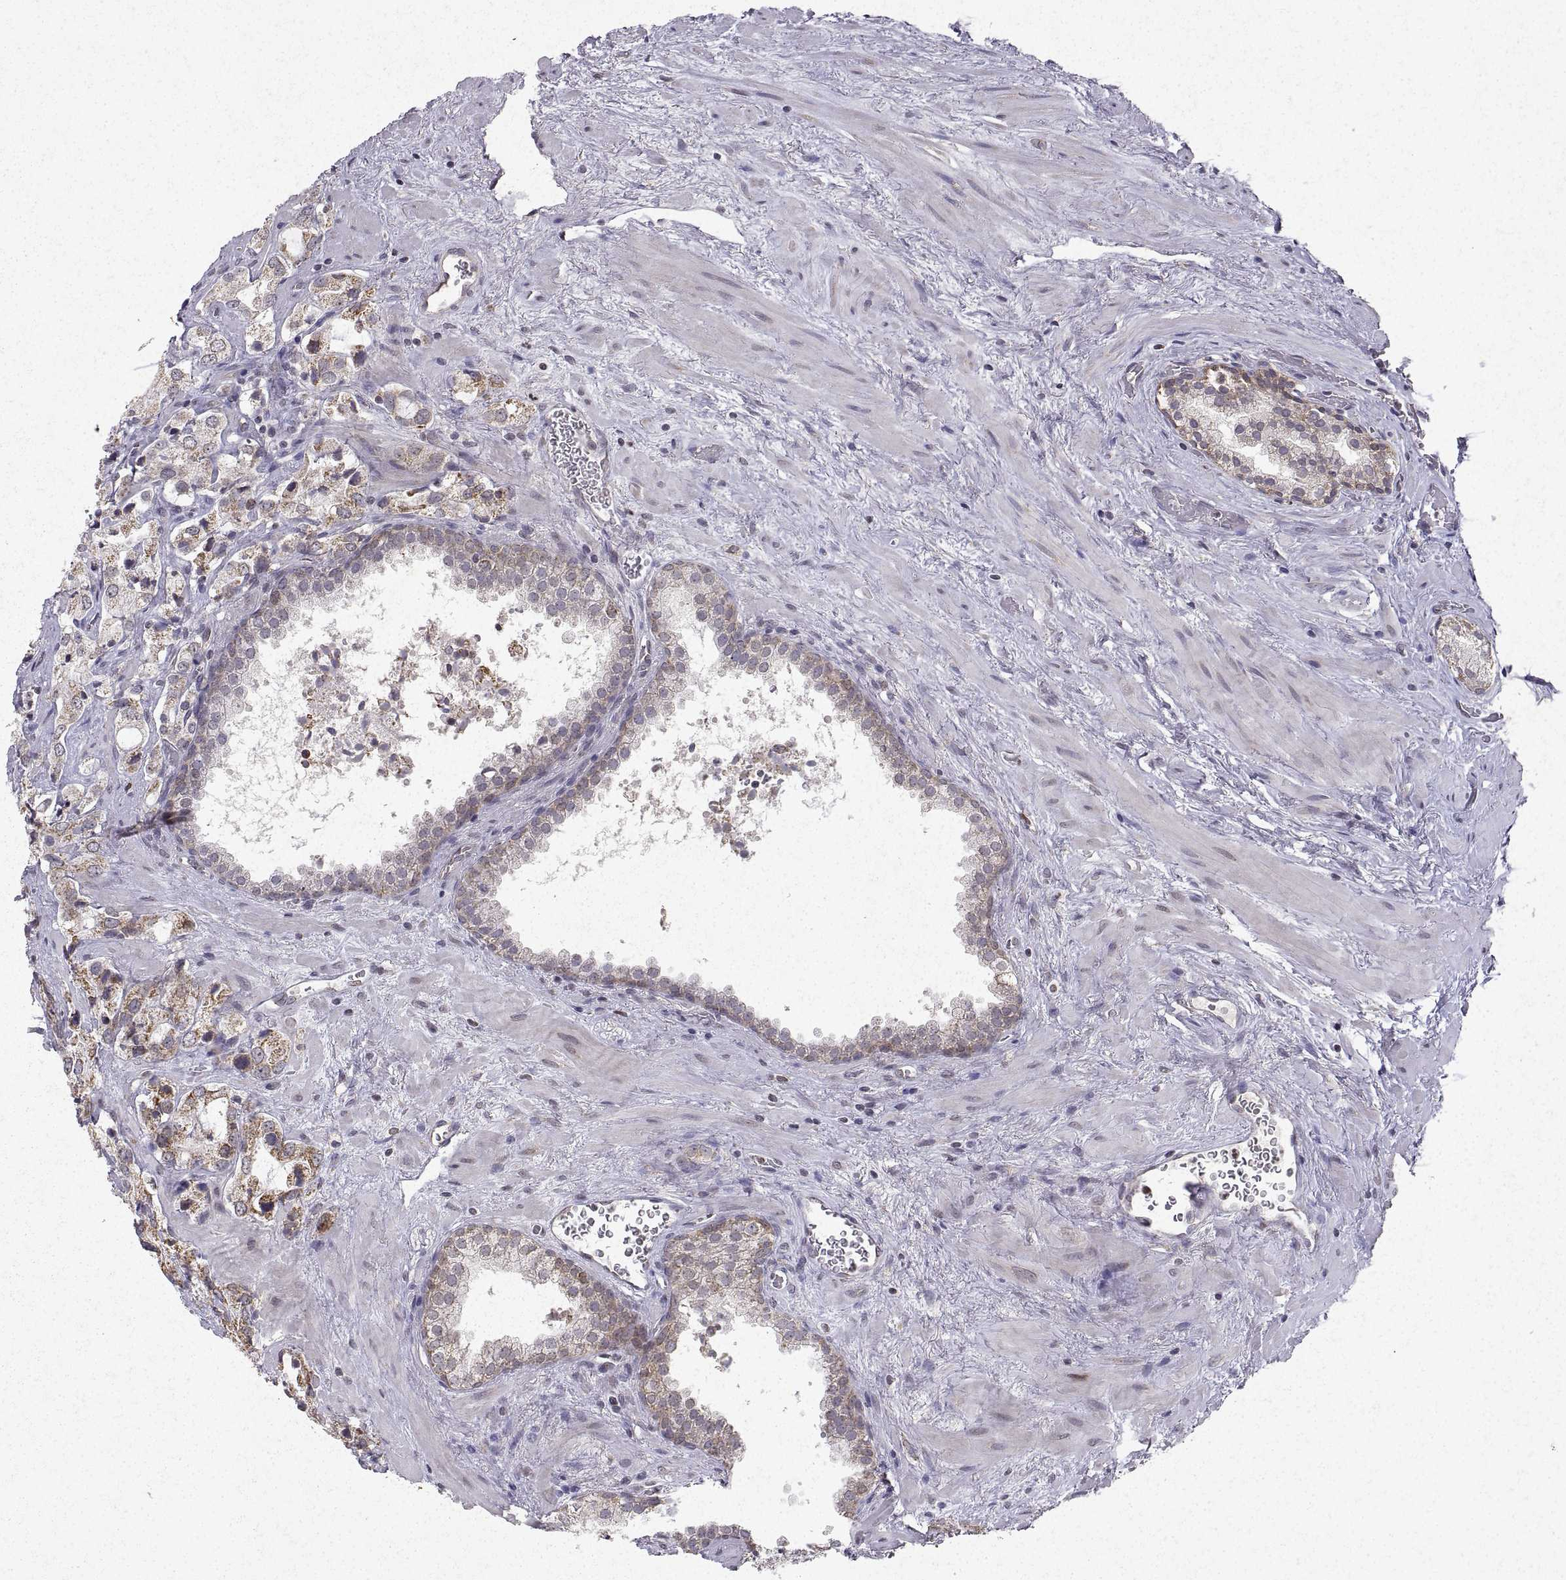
{"staining": {"intensity": "weak", "quantity": "25%-75%", "location": "cytoplasmic/membranous"}, "tissue": "prostate cancer", "cell_type": "Tumor cells", "image_type": "cancer", "snomed": [{"axis": "morphology", "description": "Adenocarcinoma, NOS"}, {"axis": "topography", "description": "Prostate"}], "caption": "This micrograph demonstrates immunohistochemistry (IHC) staining of human prostate adenocarcinoma, with low weak cytoplasmic/membranous positivity in approximately 25%-75% of tumor cells.", "gene": "MANBAL", "patient": {"sex": "male", "age": 66}}